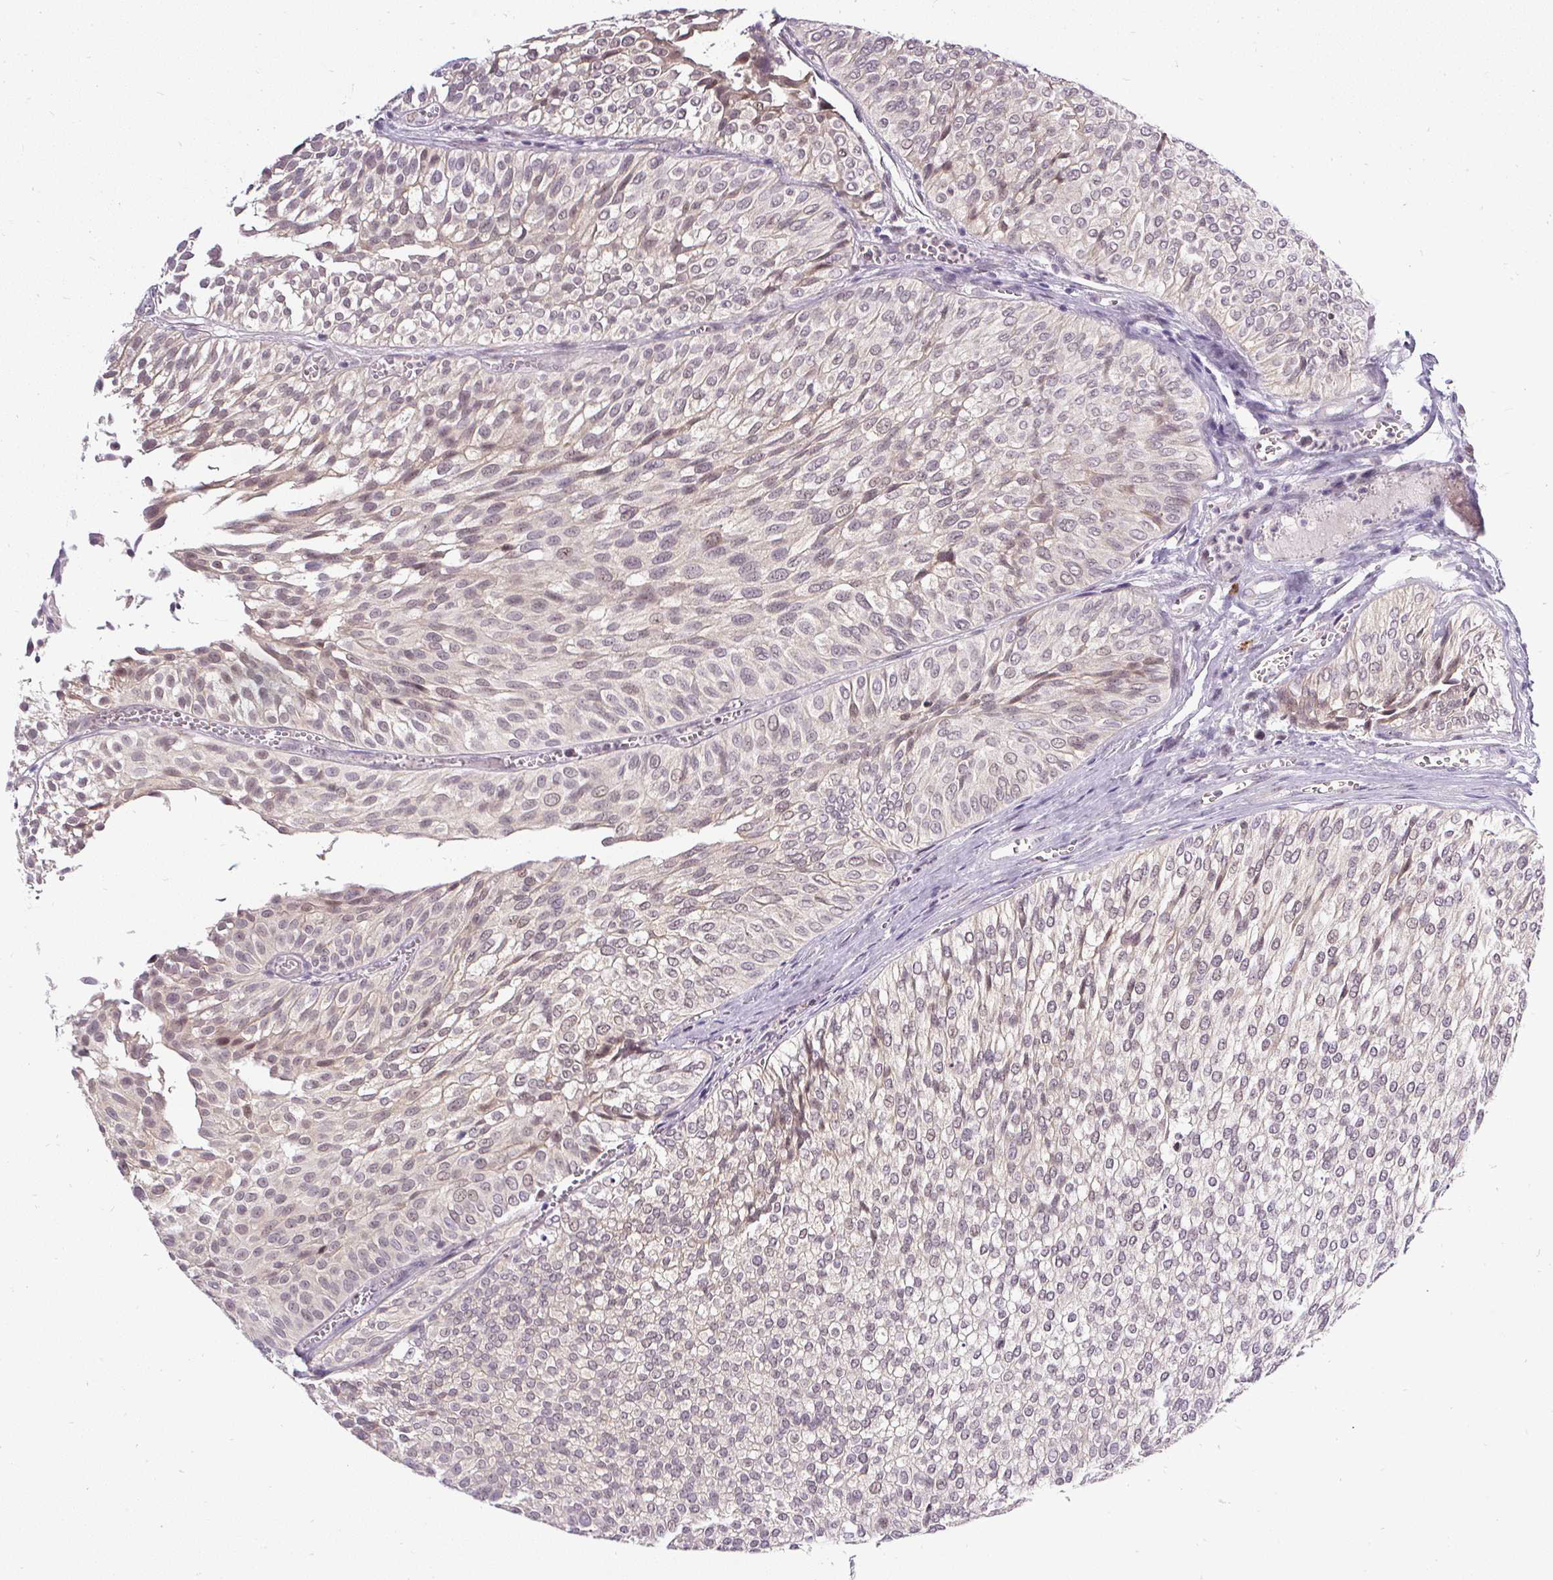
{"staining": {"intensity": "weak", "quantity": "25%-75%", "location": "nuclear"}, "tissue": "urothelial cancer", "cell_type": "Tumor cells", "image_type": "cancer", "snomed": [{"axis": "morphology", "description": "Urothelial carcinoma, Low grade"}, {"axis": "topography", "description": "Urinary bladder"}], "caption": "Immunohistochemical staining of urothelial cancer demonstrates low levels of weak nuclear expression in approximately 25%-75% of tumor cells.", "gene": "FAM117B", "patient": {"sex": "male", "age": 91}}